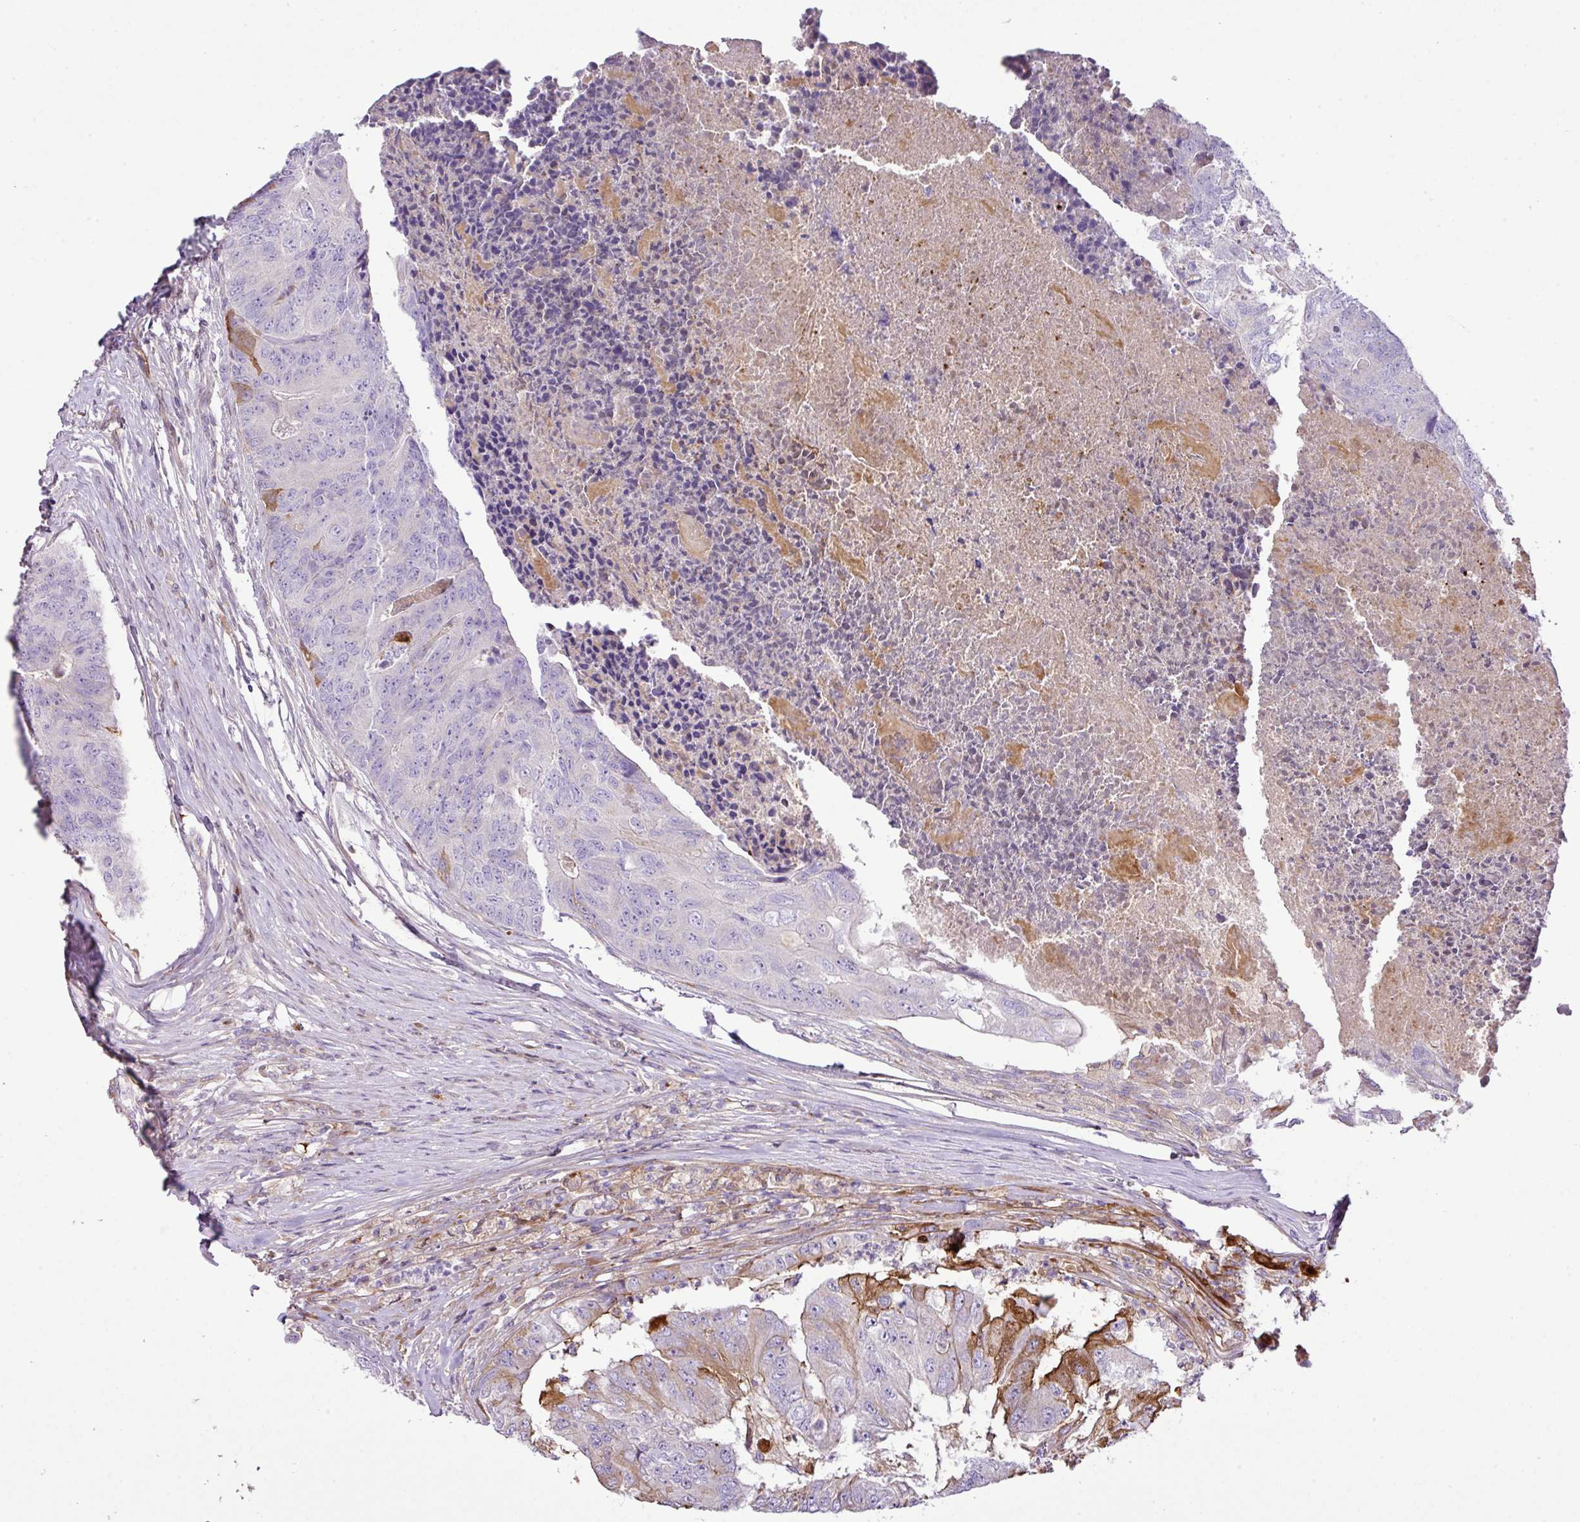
{"staining": {"intensity": "moderate", "quantity": "<25%", "location": "cytoplasmic/membranous"}, "tissue": "colorectal cancer", "cell_type": "Tumor cells", "image_type": "cancer", "snomed": [{"axis": "morphology", "description": "Adenocarcinoma, NOS"}, {"axis": "topography", "description": "Colon"}], "caption": "Immunohistochemical staining of human colorectal cancer (adenocarcinoma) reveals low levels of moderate cytoplasmic/membranous protein expression in about <25% of tumor cells.", "gene": "CTXN2", "patient": {"sex": "female", "age": 67}}